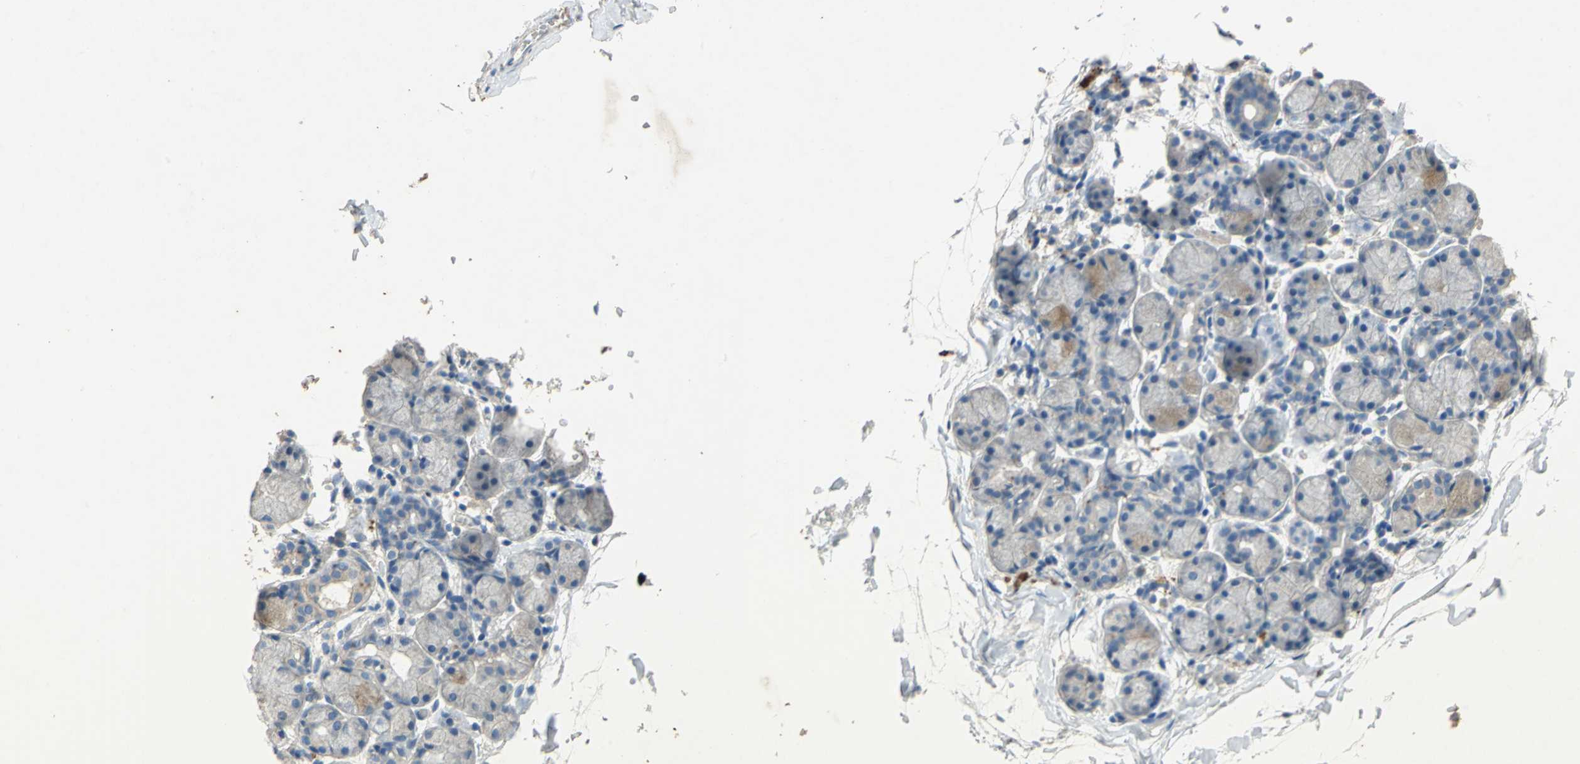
{"staining": {"intensity": "weak", "quantity": ">75%", "location": "cytoplasmic/membranous"}, "tissue": "salivary gland", "cell_type": "Glandular cells", "image_type": "normal", "snomed": [{"axis": "morphology", "description": "Normal tissue, NOS"}, {"axis": "topography", "description": "Salivary gland"}], "caption": "IHC (DAB (3,3'-diaminobenzidine)) staining of normal human salivary gland shows weak cytoplasmic/membranous protein staining in approximately >75% of glandular cells. (brown staining indicates protein expression, while blue staining denotes nuclei).", "gene": "ADAMTS5", "patient": {"sex": "female", "age": 24}}